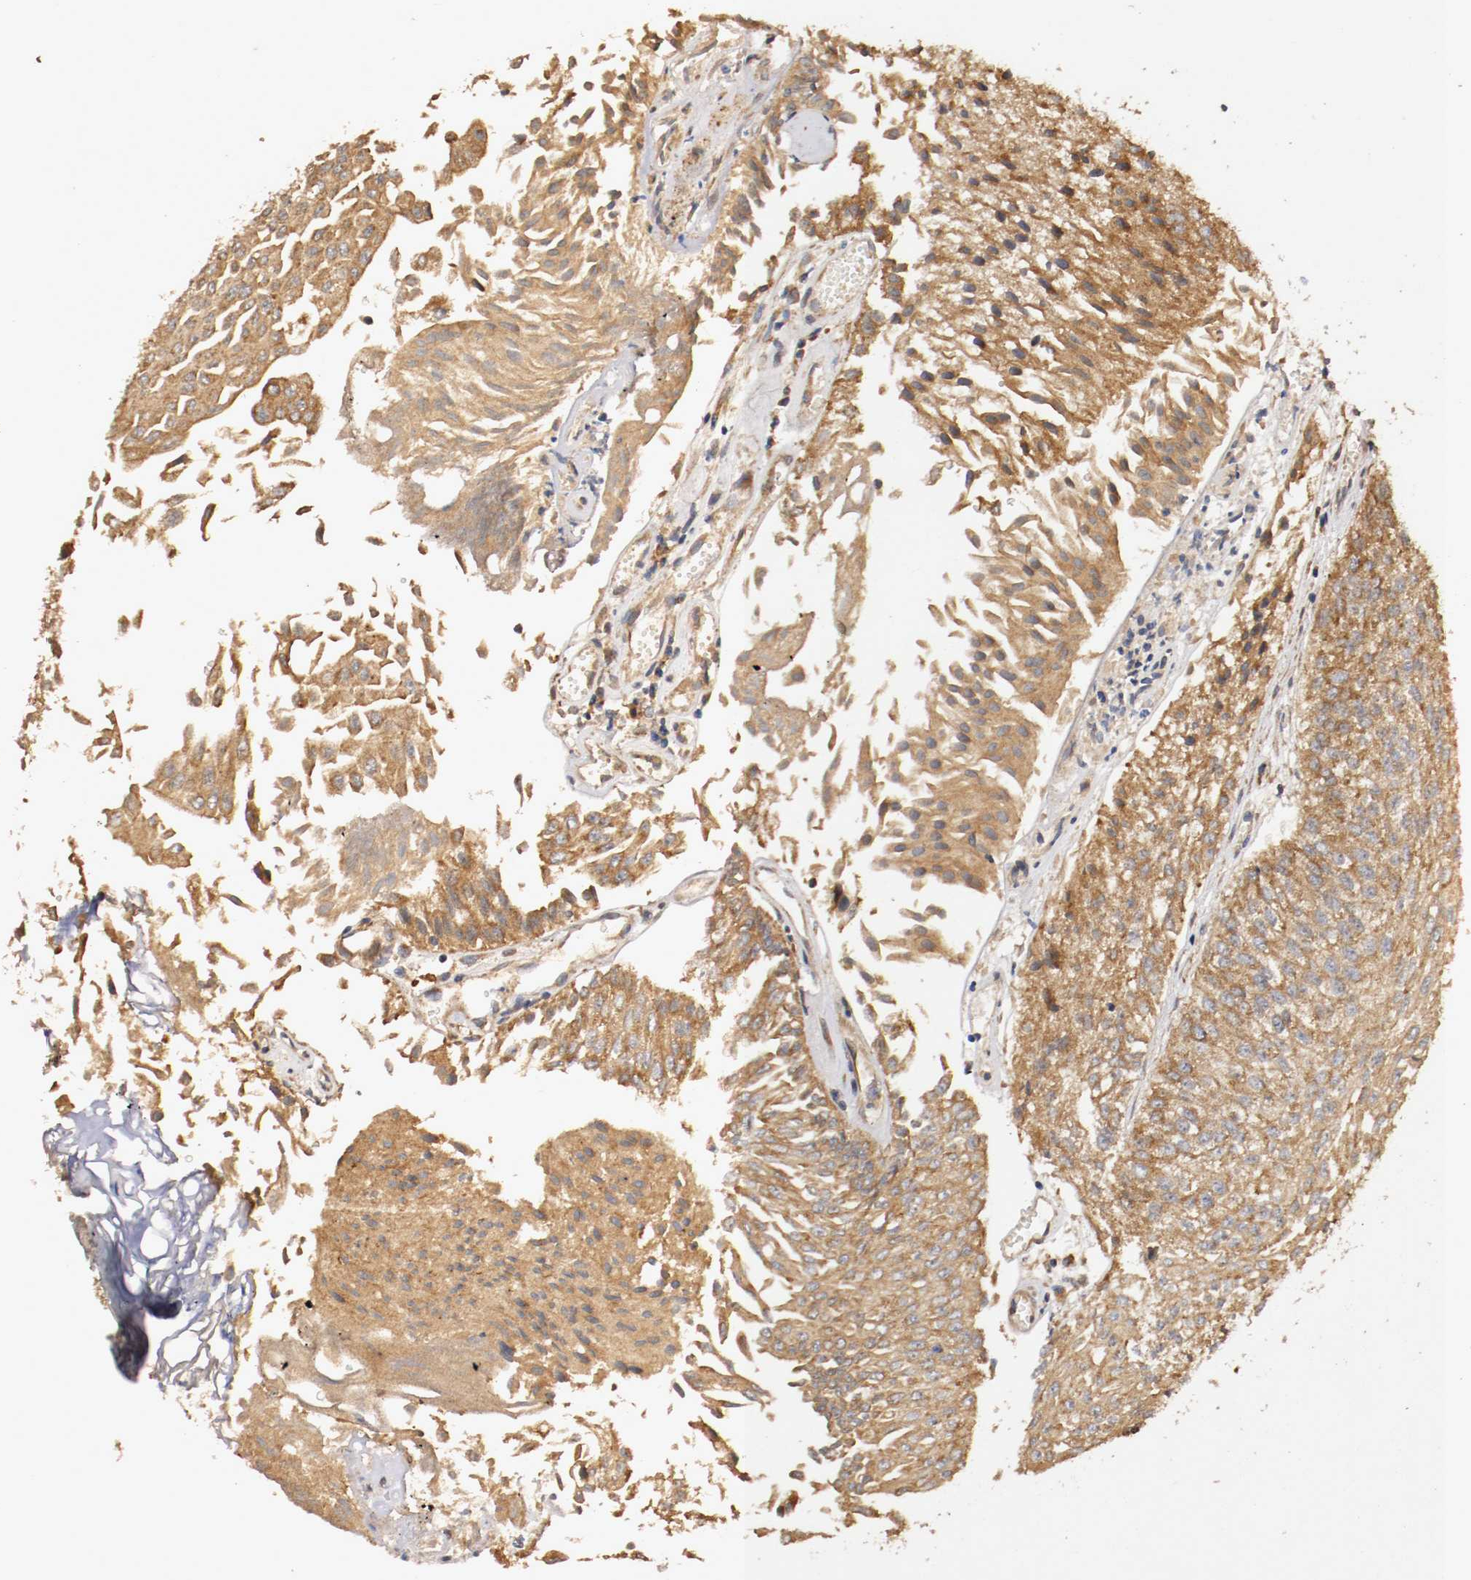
{"staining": {"intensity": "moderate", "quantity": ">75%", "location": "cytoplasmic/membranous"}, "tissue": "urothelial cancer", "cell_type": "Tumor cells", "image_type": "cancer", "snomed": [{"axis": "morphology", "description": "Urothelial carcinoma, Low grade"}, {"axis": "topography", "description": "Urinary bladder"}], "caption": "Low-grade urothelial carcinoma stained for a protein (brown) exhibits moderate cytoplasmic/membranous positive staining in about >75% of tumor cells.", "gene": "VEZT", "patient": {"sex": "male", "age": 86}}